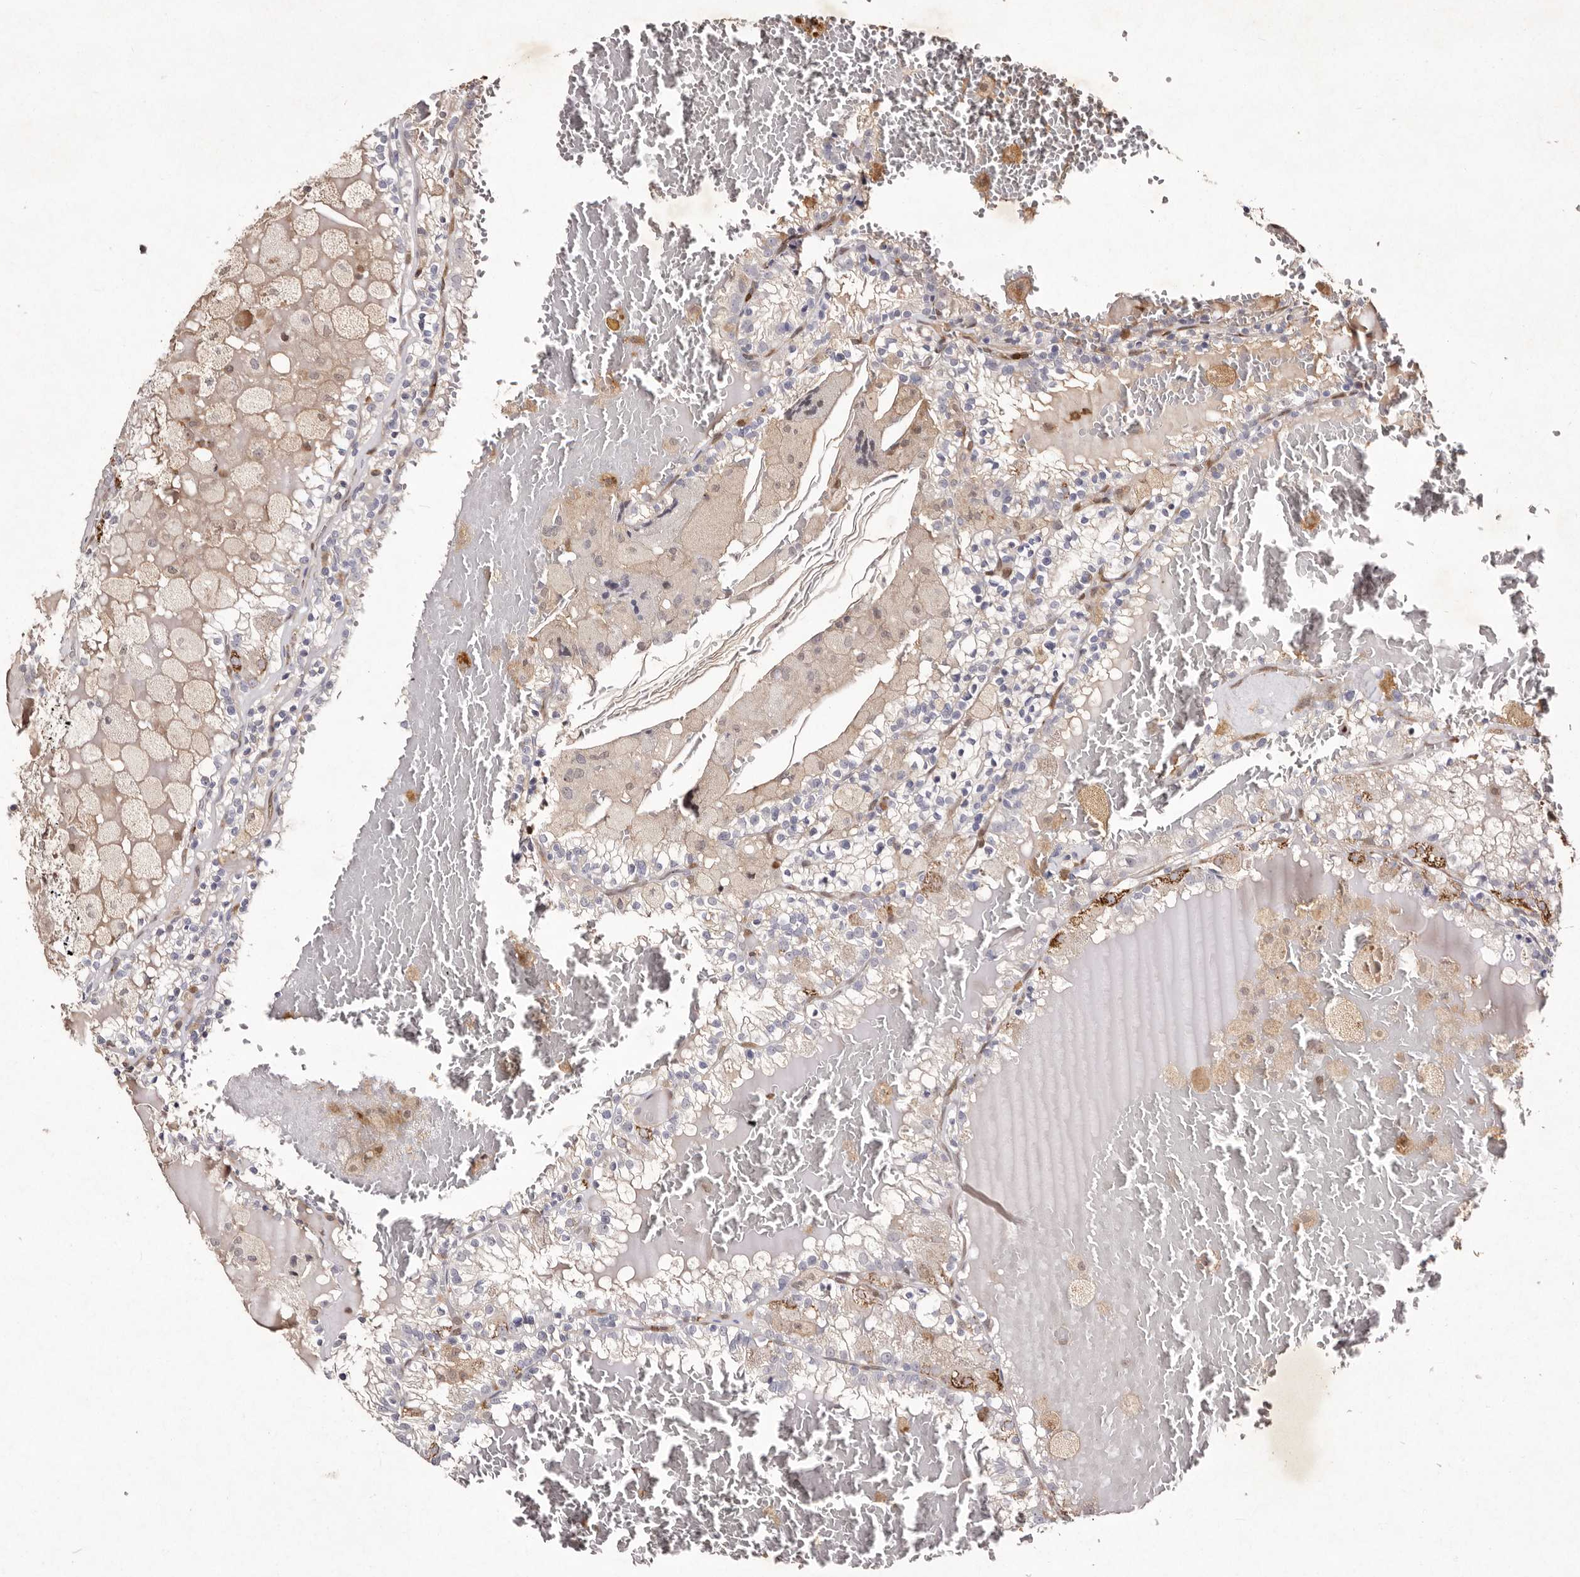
{"staining": {"intensity": "moderate", "quantity": "<25%", "location": "cytoplasmic/membranous"}, "tissue": "renal cancer", "cell_type": "Tumor cells", "image_type": "cancer", "snomed": [{"axis": "morphology", "description": "Adenocarcinoma, NOS"}, {"axis": "topography", "description": "Kidney"}], "caption": "A brown stain shows moderate cytoplasmic/membranous positivity of a protein in human adenocarcinoma (renal) tumor cells. Using DAB (brown) and hematoxylin (blue) stains, captured at high magnification using brightfield microscopy.", "gene": "GIMAP4", "patient": {"sex": "female", "age": 56}}